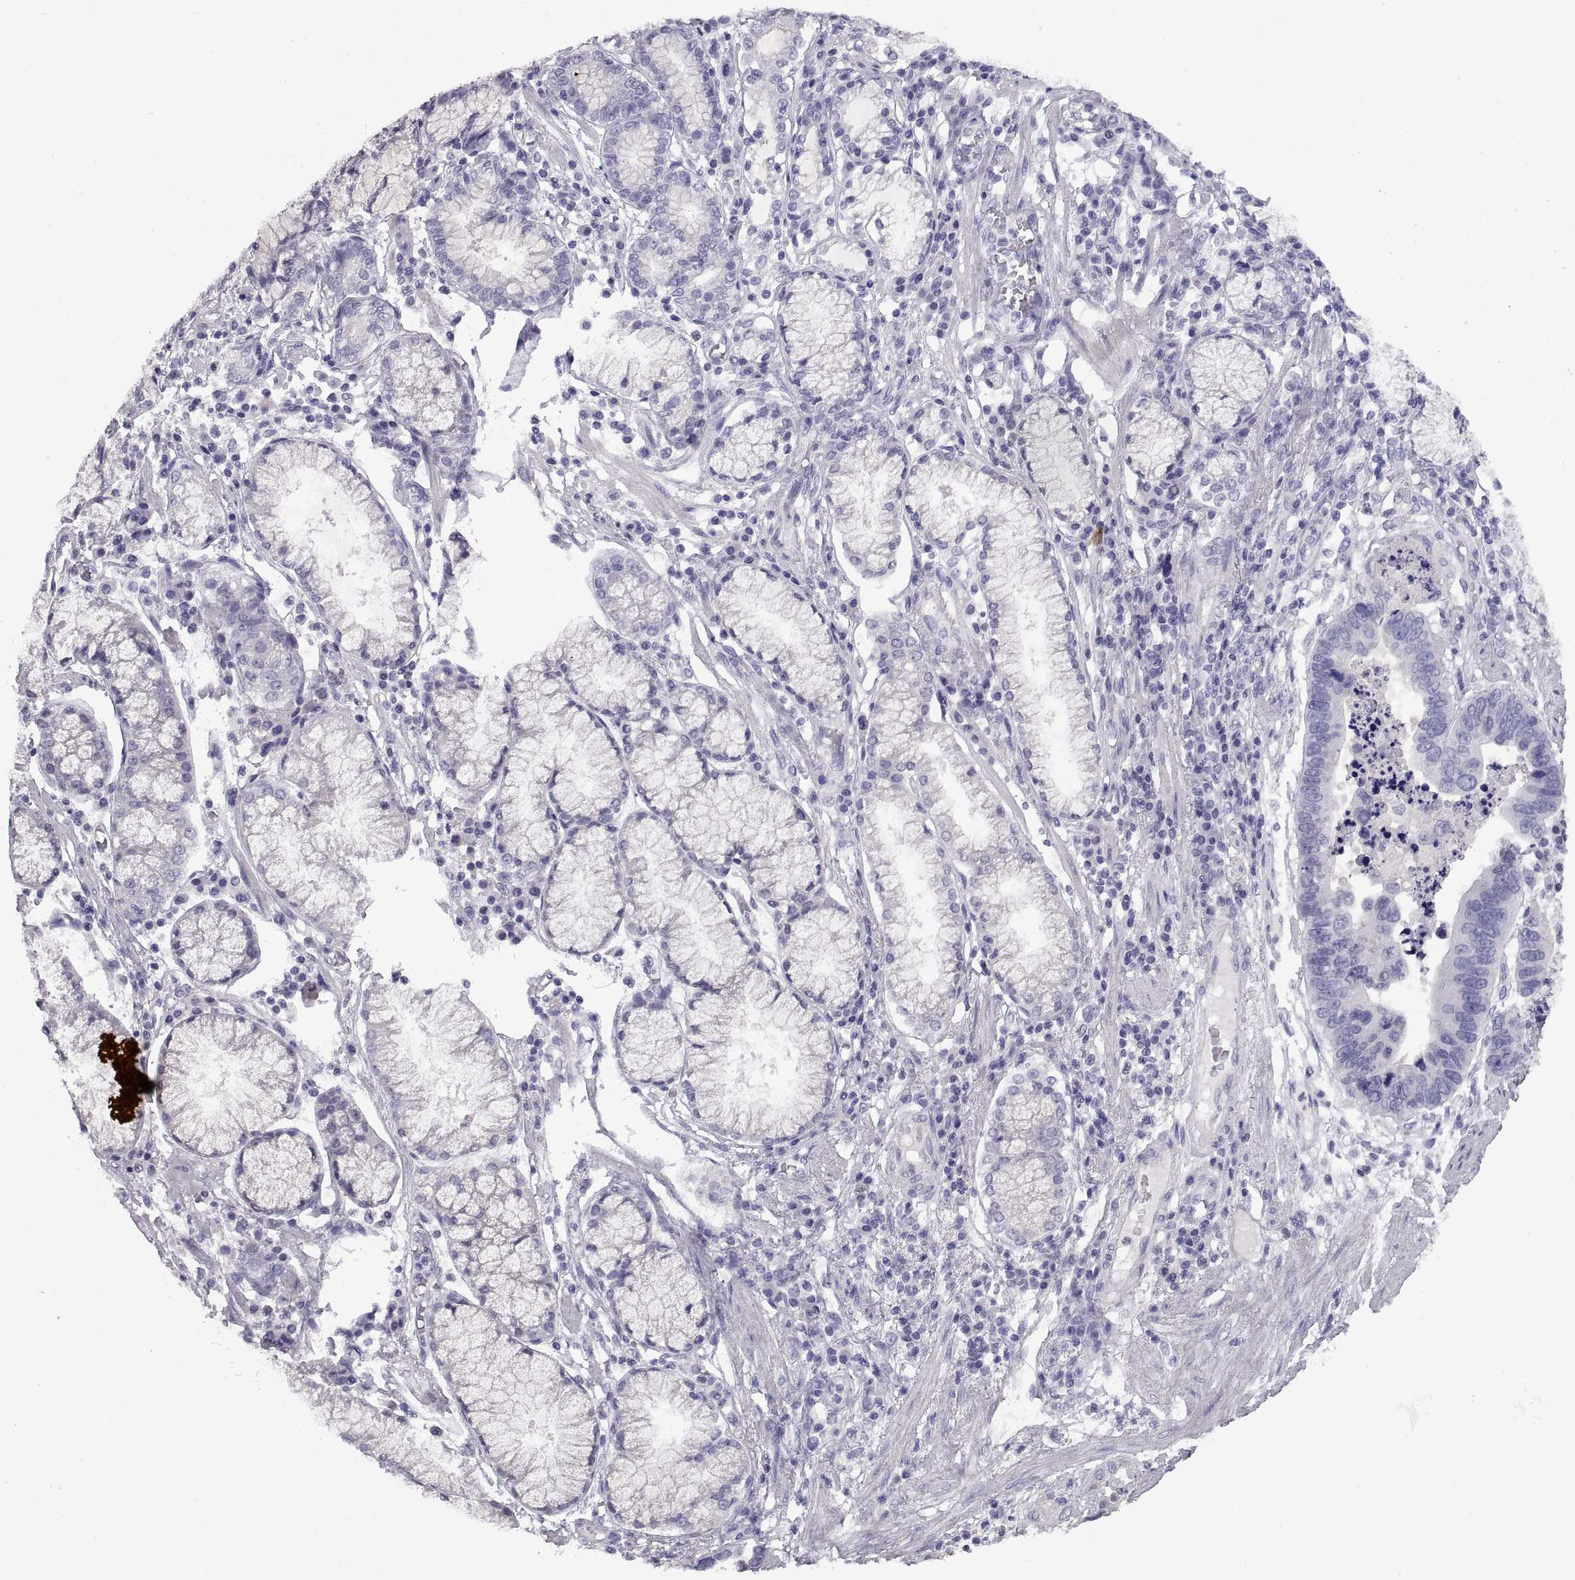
{"staining": {"intensity": "negative", "quantity": "none", "location": "none"}, "tissue": "stomach cancer", "cell_type": "Tumor cells", "image_type": "cancer", "snomed": [{"axis": "morphology", "description": "Adenocarcinoma, NOS"}, {"axis": "topography", "description": "Stomach"}], "caption": "A photomicrograph of adenocarcinoma (stomach) stained for a protein demonstrates no brown staining in tumor cells.", "gene": "RGS20", "patient": {"sex": "male", "age": 84}}